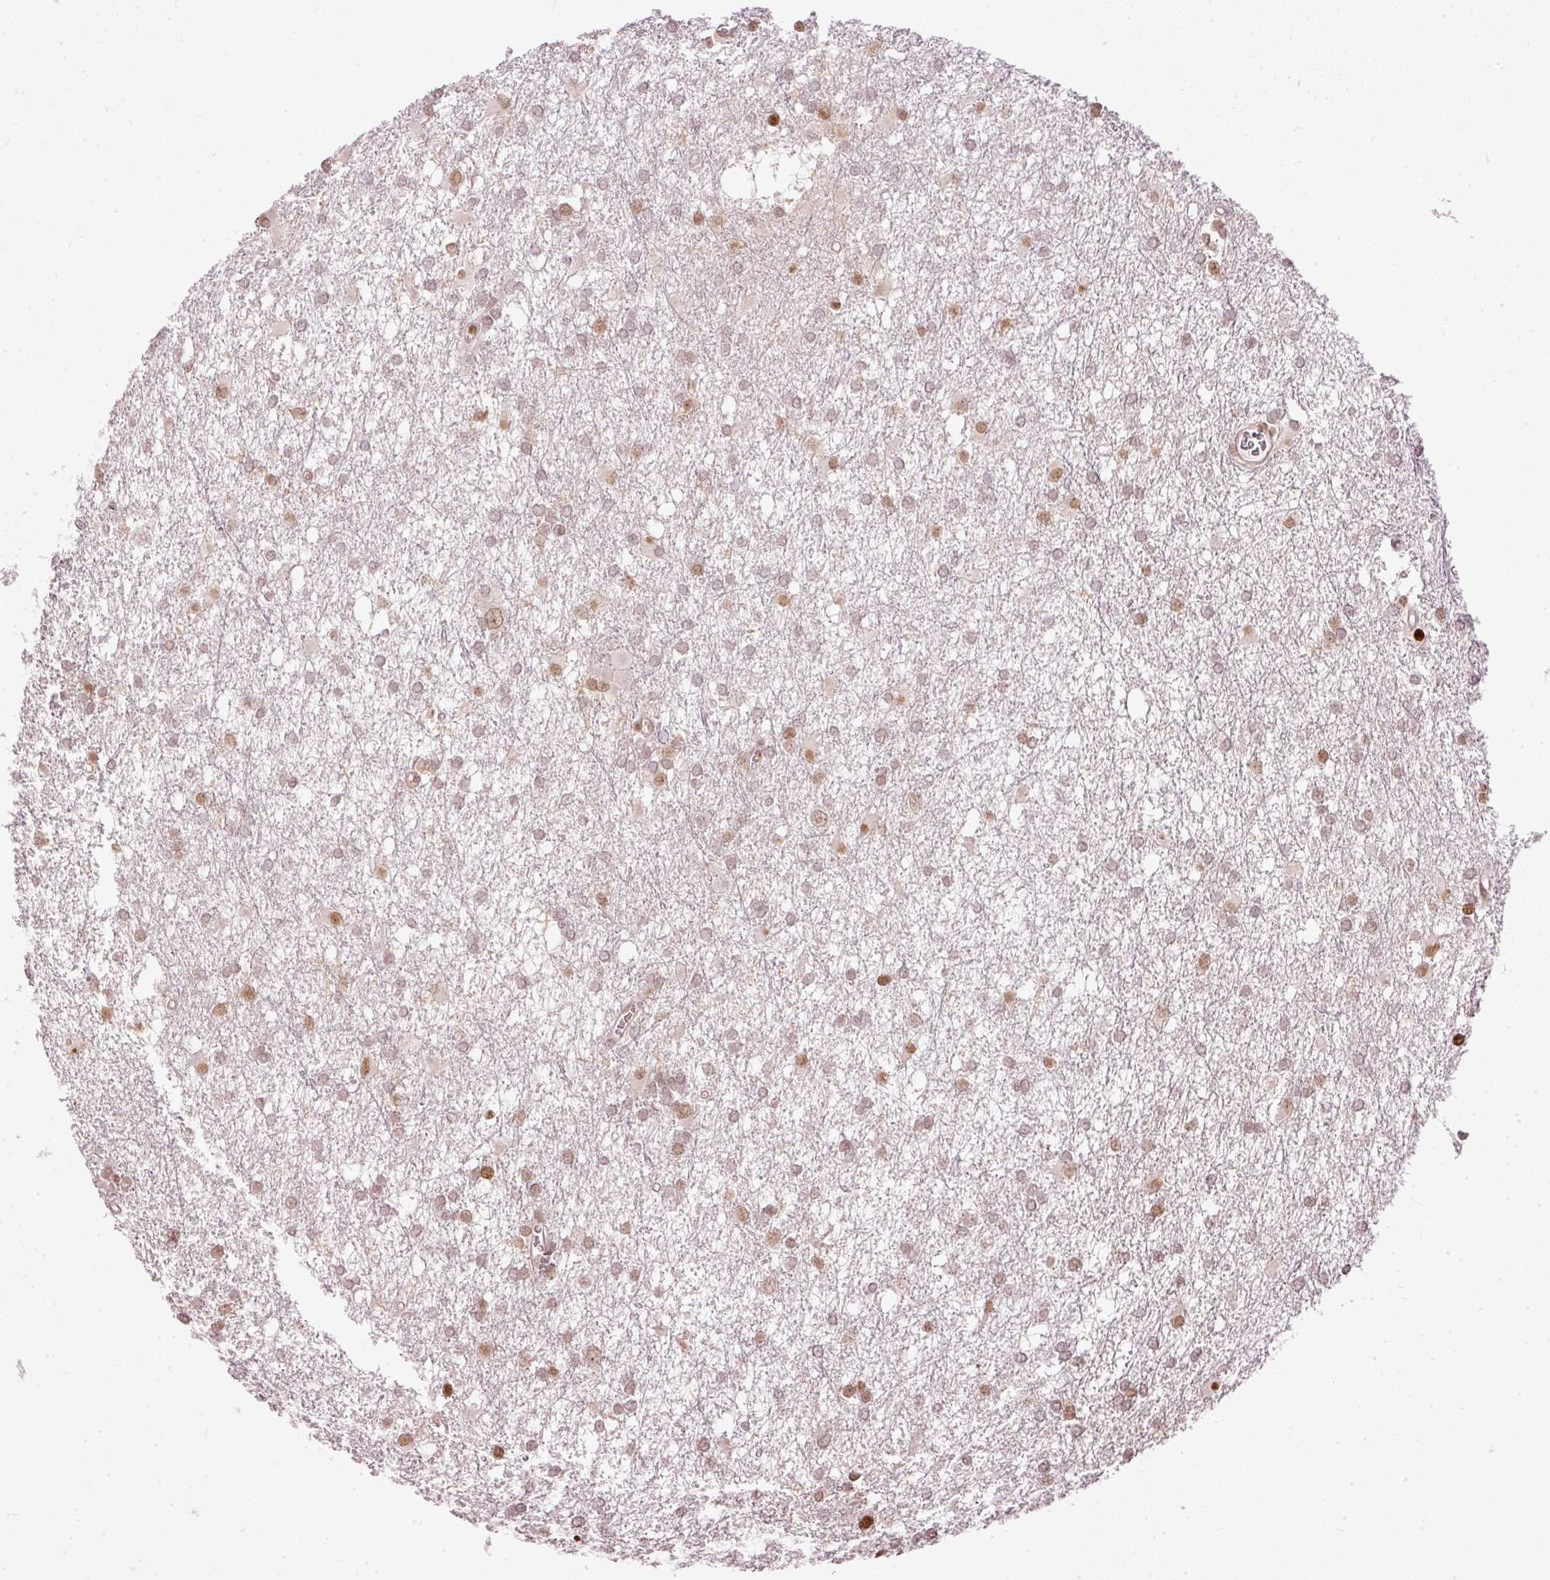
{"staining": {"intensity": "moderate", "quantity": "25%-75%", "location": "nuclear"}, "tissue": "glioma", "cell_type": "Tumor cells", "image_type": "cancer", "snomed": [{"axis": "morphology", "description": "Glioma, malignant, High grade"}, {"axis": "topography", "description": "Brain"}], "caption": "Immunohistochemical staining of high-grade glioma (malignant) shows medium levels of moderate nuclear expression in about 25%-75% of tumor cells. Nuclei are stained in blue.", "gene": "ZNF778", "patient": {"sex": "male", "age": 48}}